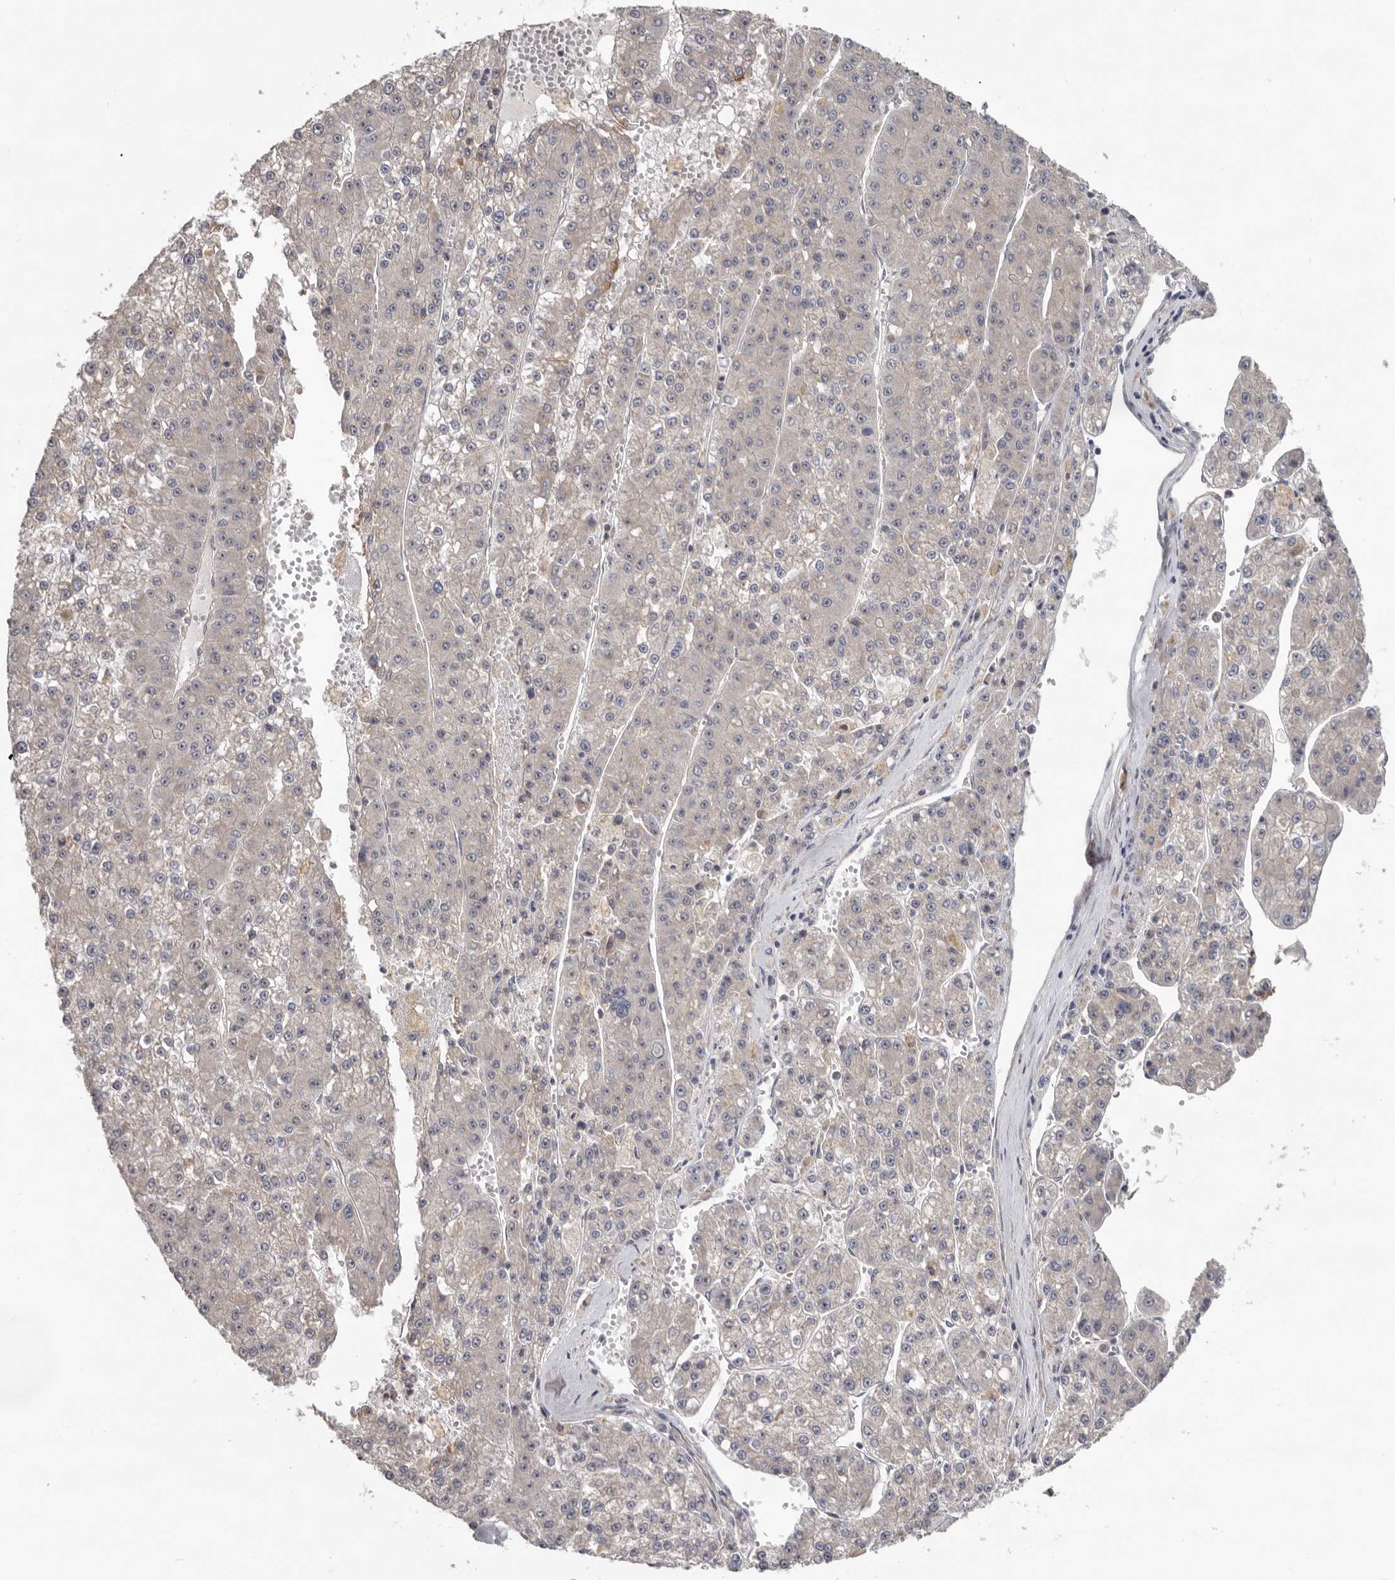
{"staining": {"intensity": "negative", "quantity": "none", "location": "none"}, "tissue": "liver cancer", "cell_type": "Tumor cells", "image_type": "cancer", "snomed": [{"axis": "morphology", "description": "Carcinoma, Hepatocellular, NOS"}, {"axis": "topography", "description": "Liver"}], "caption": "Photomicrograph shows no protein staining in tumor cells of liver cancer (hepatocellular carcinoma) tissue. (Stains: DAB (3,3'-diaminobenzidine) immunohistochemistry with hematoxylin counter stain, Microscopy: brightfield microscopy at high magnification).", "gene": "HINT3", "patient": {"sex": "female", "age": 73}}